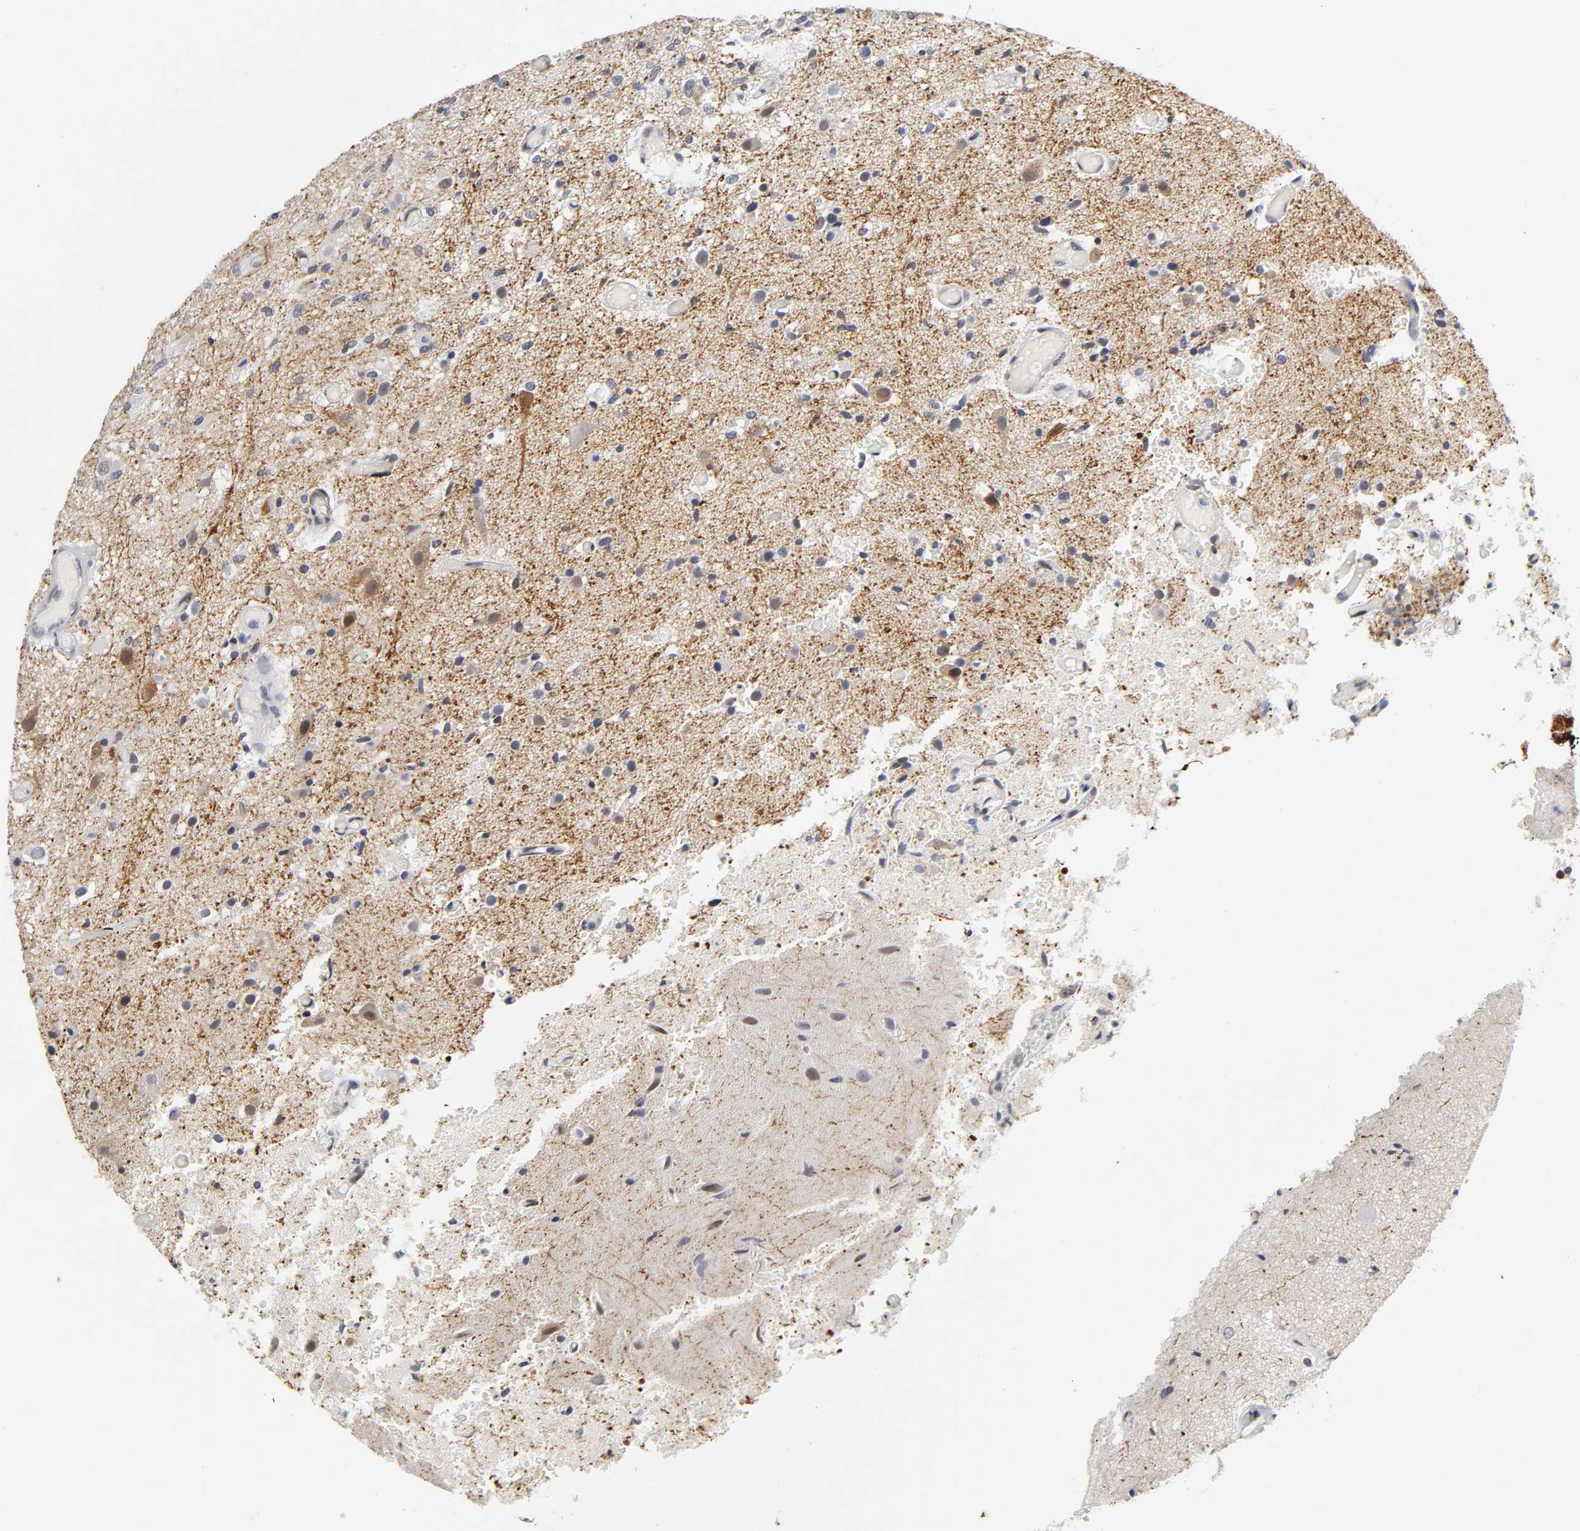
{"staining": {"intensity": "weak", "quantity": "25%-75%", "location": "cytoplasmic/membranous,nuclear"}, "tissue": "glioma", "cell_type": "Tumor cells", "image_type": "cancer", "snomed": [{"axis": "morphology", "description": "Normal tissue, NOS"}, {"axis": "morphology", "description": "Glioma, malignant, High grade"}, {"axis": "topography", "description": "Cerebral cortex"}], "caption": "Malignant glioma (high-grade) was stained to show a protein in brown. There is low levels of weak cytoplasmic/membranous and nuclear positivity in about 25%-75% of tumor cells.", "gene": "NR3C1", "patient": {"sex": "male", "age": 77}}